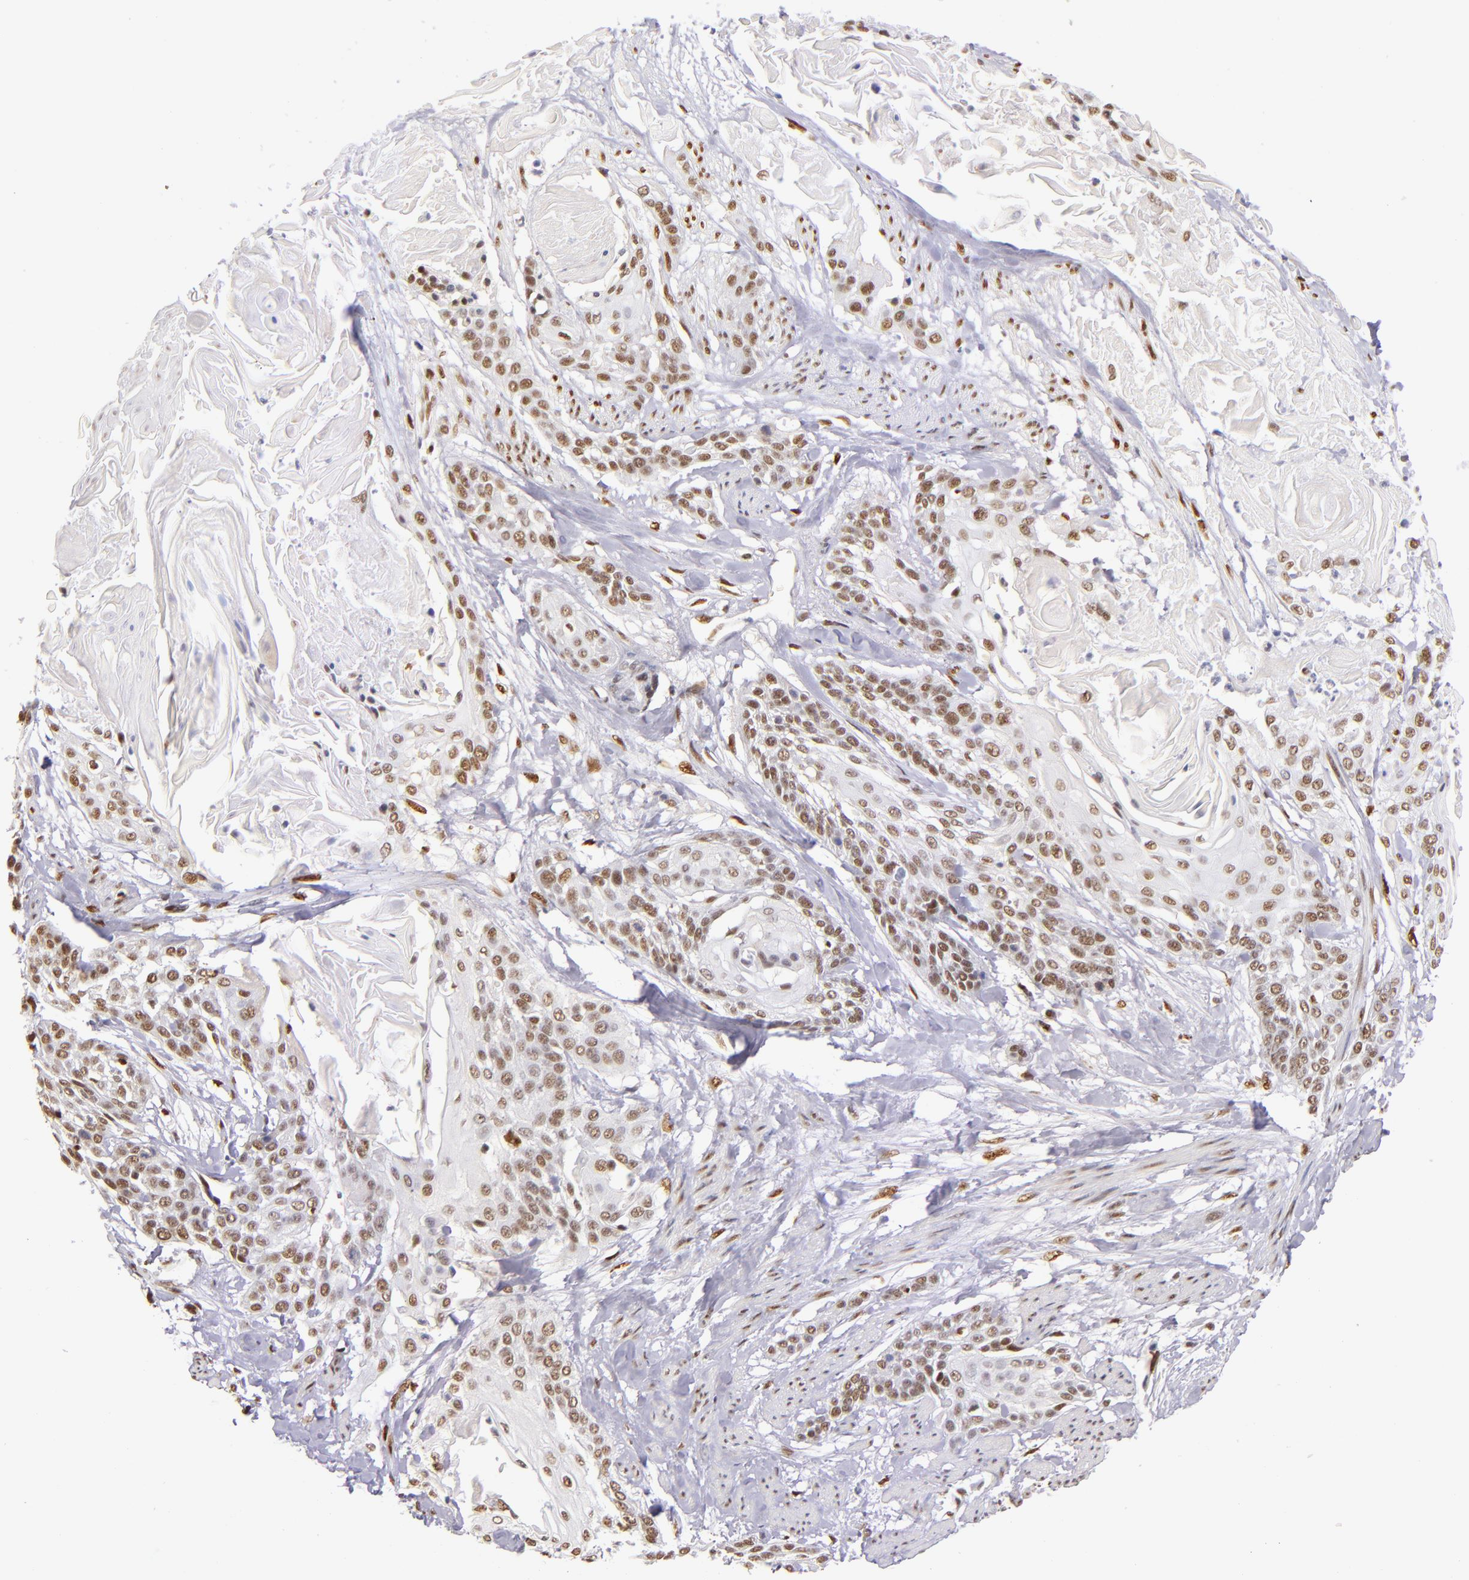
{"staining": {"intensity": "moderate", "quantity": ">75%", "location": "nuclear"}, "tissue": "cervical cancer", "cell_type": "Tumor cells", "image_type": "cancer", "snomed": [{"axis": "morphology", "description": "Squamous cell carcinoma, NOS"}, {"axis": "topography", "description": "Cervix"}], "caption": "Immunohistochemical staining of cervical squamous cell carcinoma shows medium levels of moderate nuclear protein staining in about >75% of tumor cells.", "gene": "NCOR2", "patient": {"sex": "female", "age": 57}}